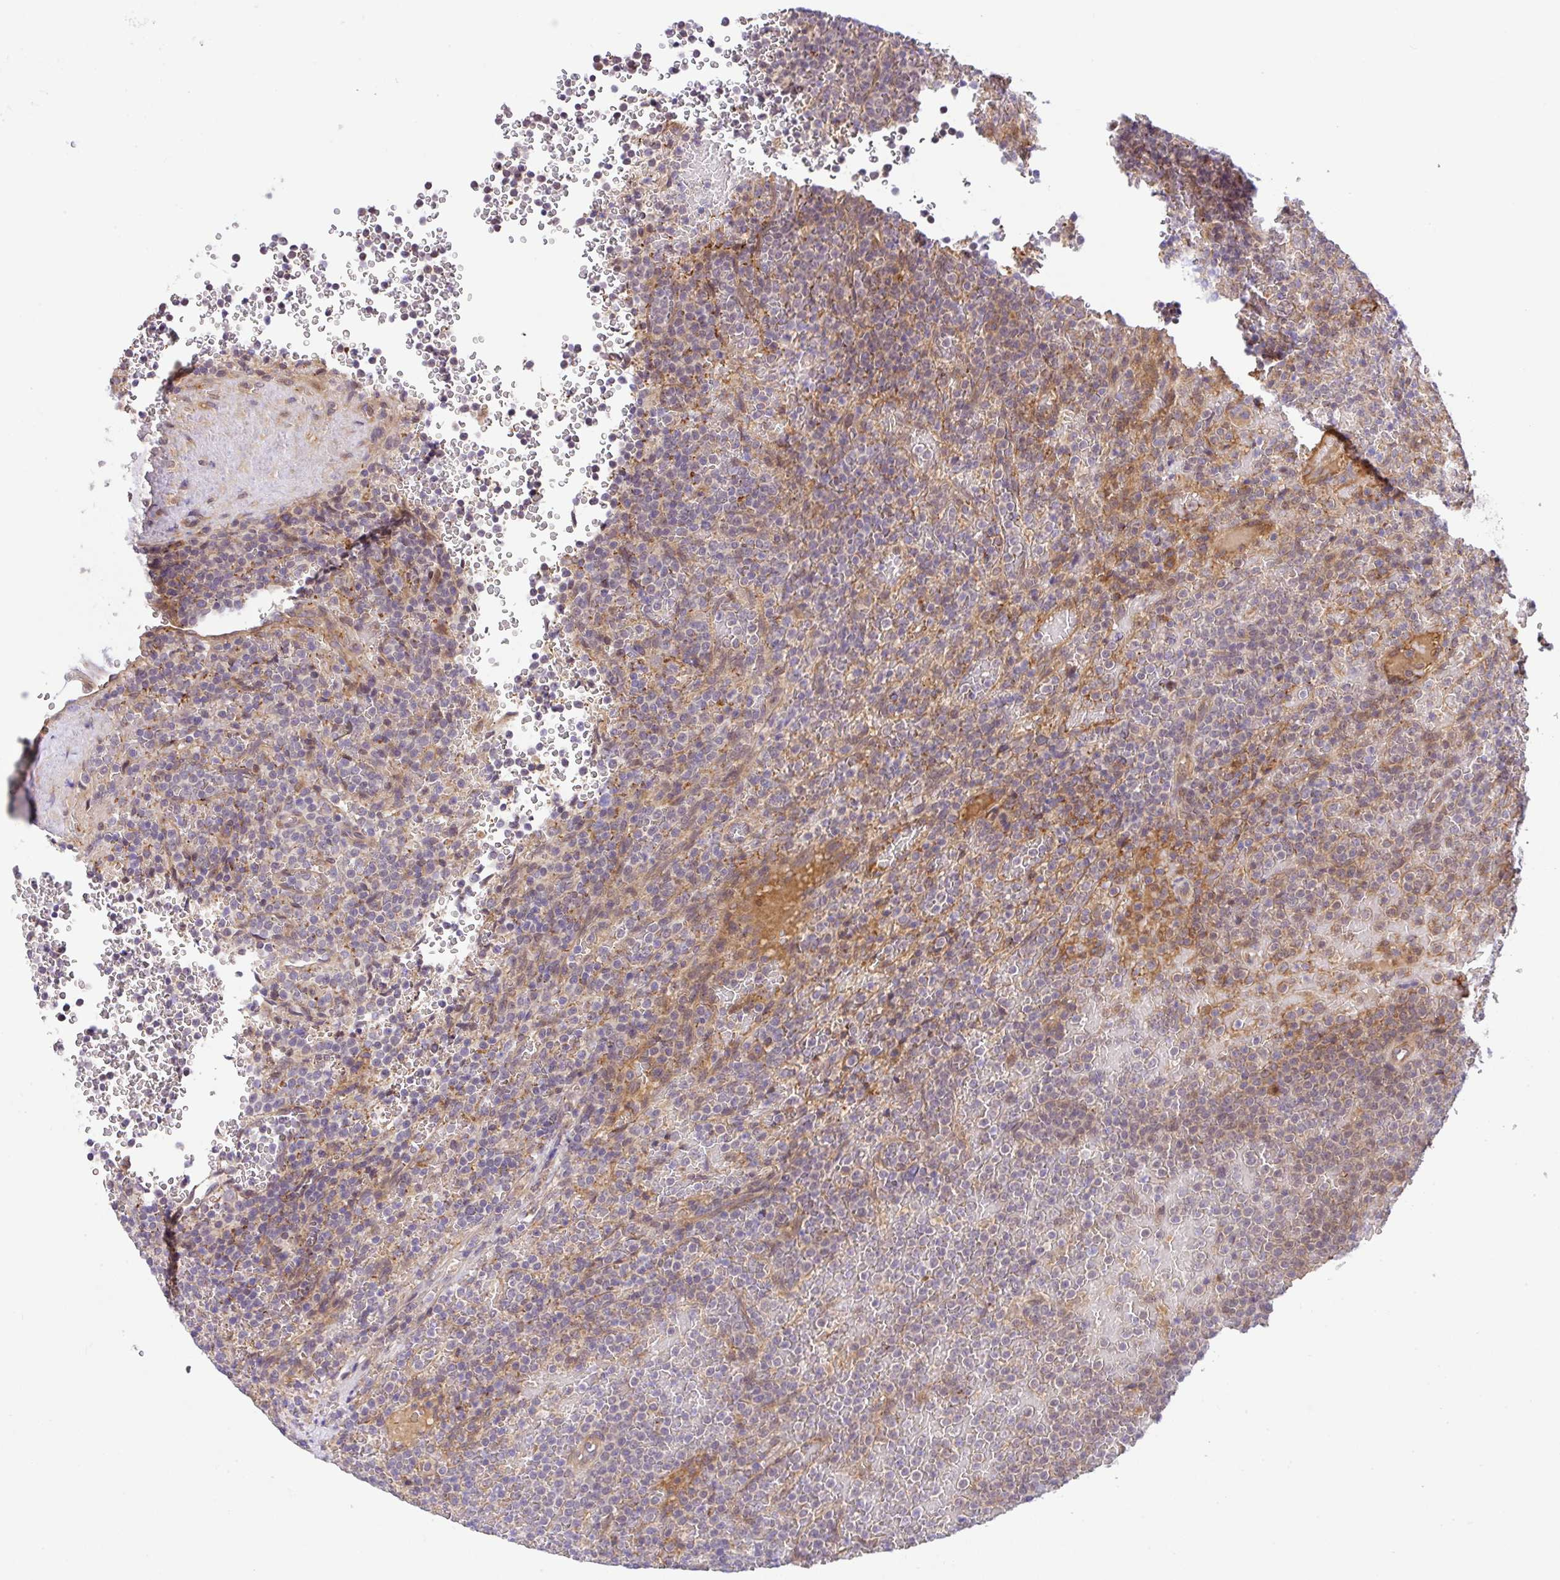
{"staining": {"intensity": "weak", "quantity": "<25%", "location": "cytoplasmic/membranous"}, "tissue": "lymphoma", "cell_type": "Tumor cells", "image_type": "cancer", "snomed": [{"axis": "morphology", "description": "Malignant lymphoma, non-Hodgkin's type, Low grade"}, {"axis": "topography", "description": "Spleen"}], "caption": "DAB (3,3'-diaminobenzidine) immunohistochemical staining of human lymphoma reveals no significant positivity in tumor cells.", "gene": "UBE4A", "patient": {"sex": "male", "age": 60}}